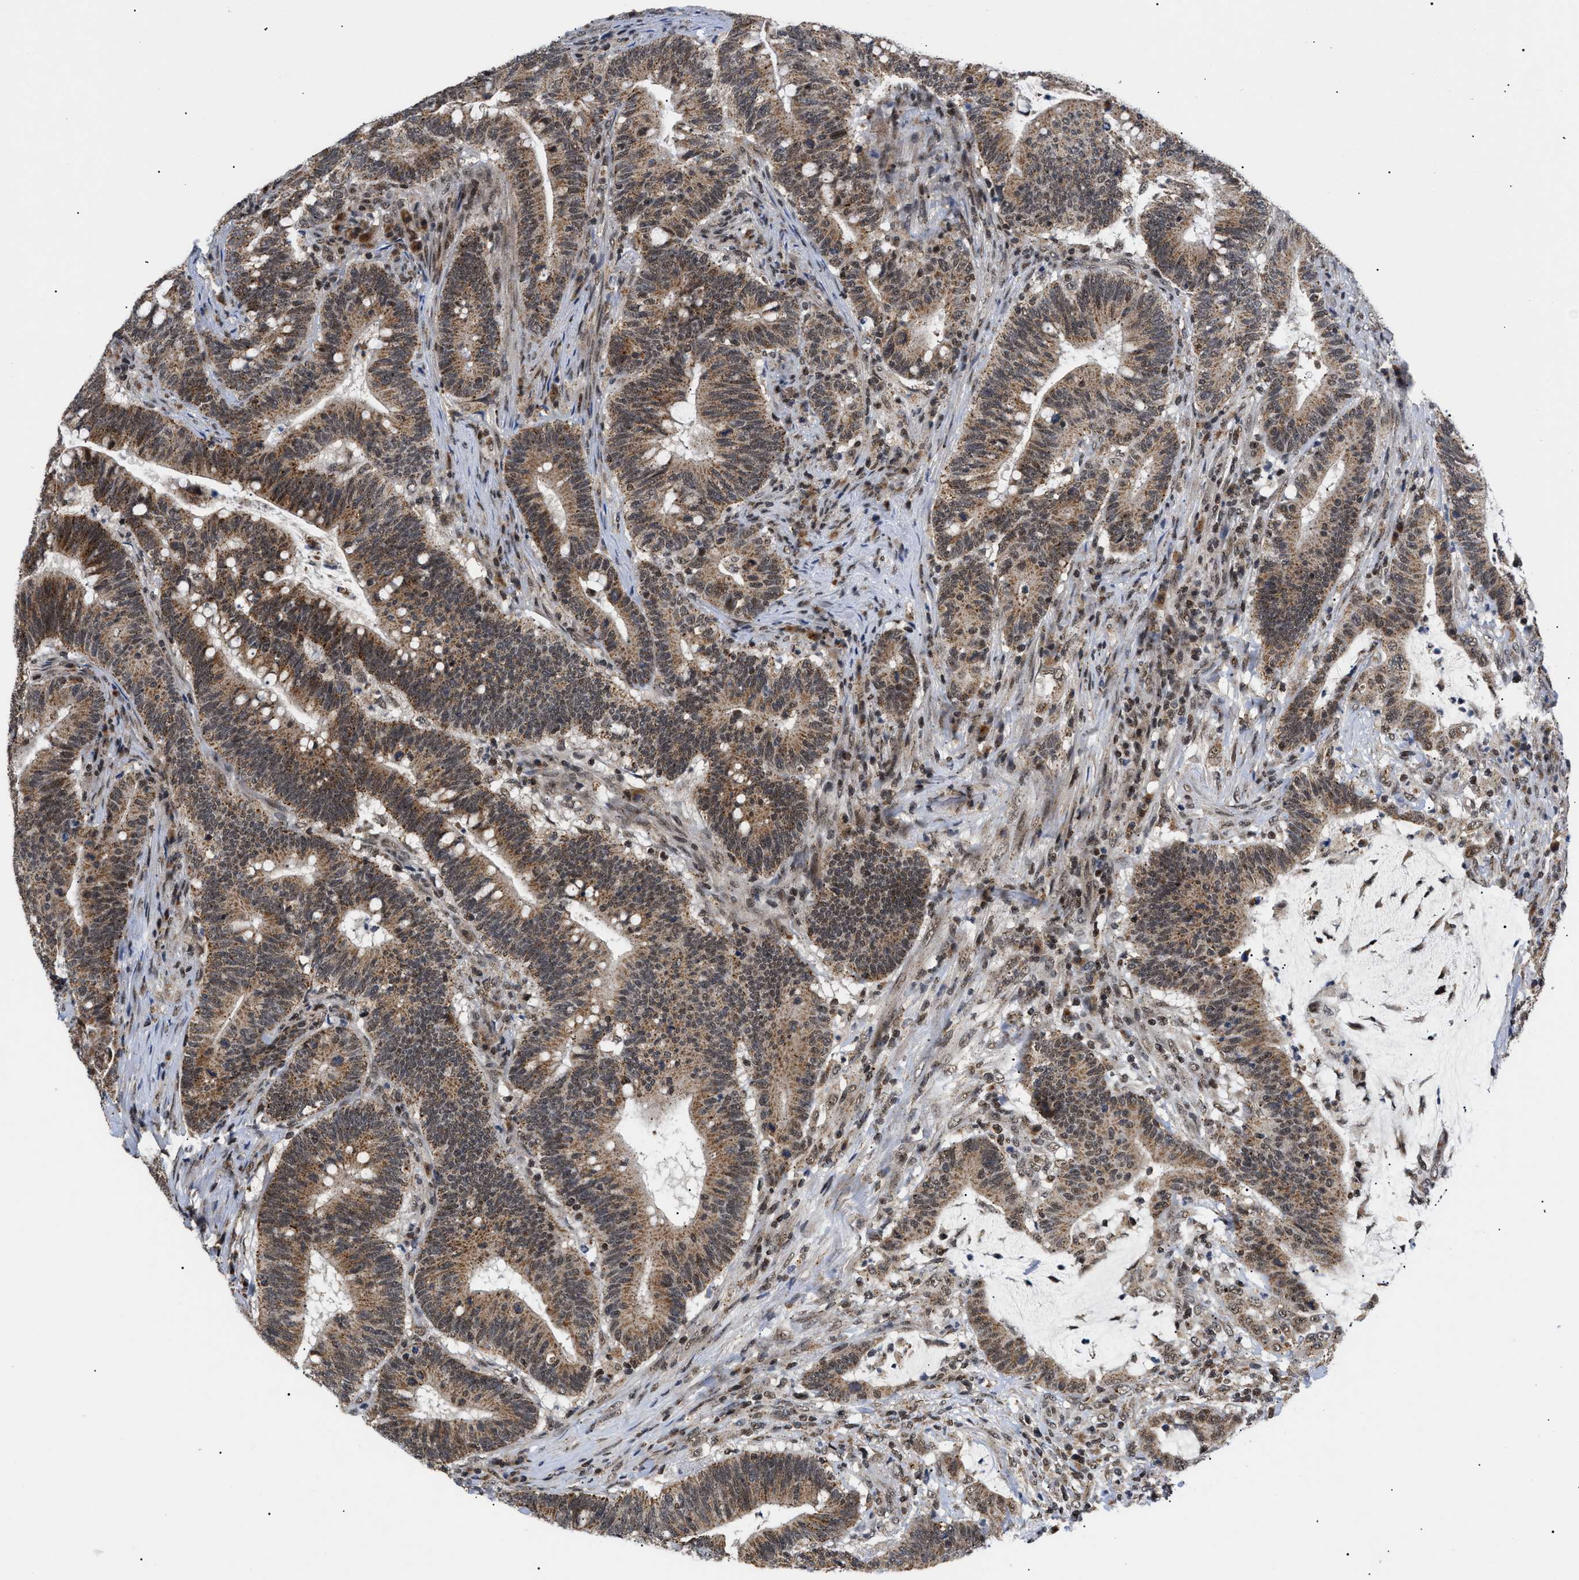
{"staining": {"intensity": "moderate", "quantity": ">75%", "location": "cytoplasmic/membranous"}, "tissue": "colorectal cancer", "cell_type": "Tumor cells", "image_type": "cancer", "snomed": [{"axis": "morphology", "description": "Normal tissue, NOS"}, {"axis": "morphology", "description": "Adenocarcinoma, NOS"}, {"axis": "topography", "description": "Colon"}], "caption": "Immunohistochemistry staining of adenocarcinoma (colorectal), which exhibits medium levels of moderate cytoplasmic/membranous expression in approximately >75% of tumor cells indicating moderate cytoplasmic/membranous protein staining. The staining was performed using DAB (3,3'-diaminobenzidine) (brown) for protein detection and nuclei were counterstained in hematoxylin (blue).", "gene": "ZBTB11", "patient": {"sex": "female", "age": 66}}